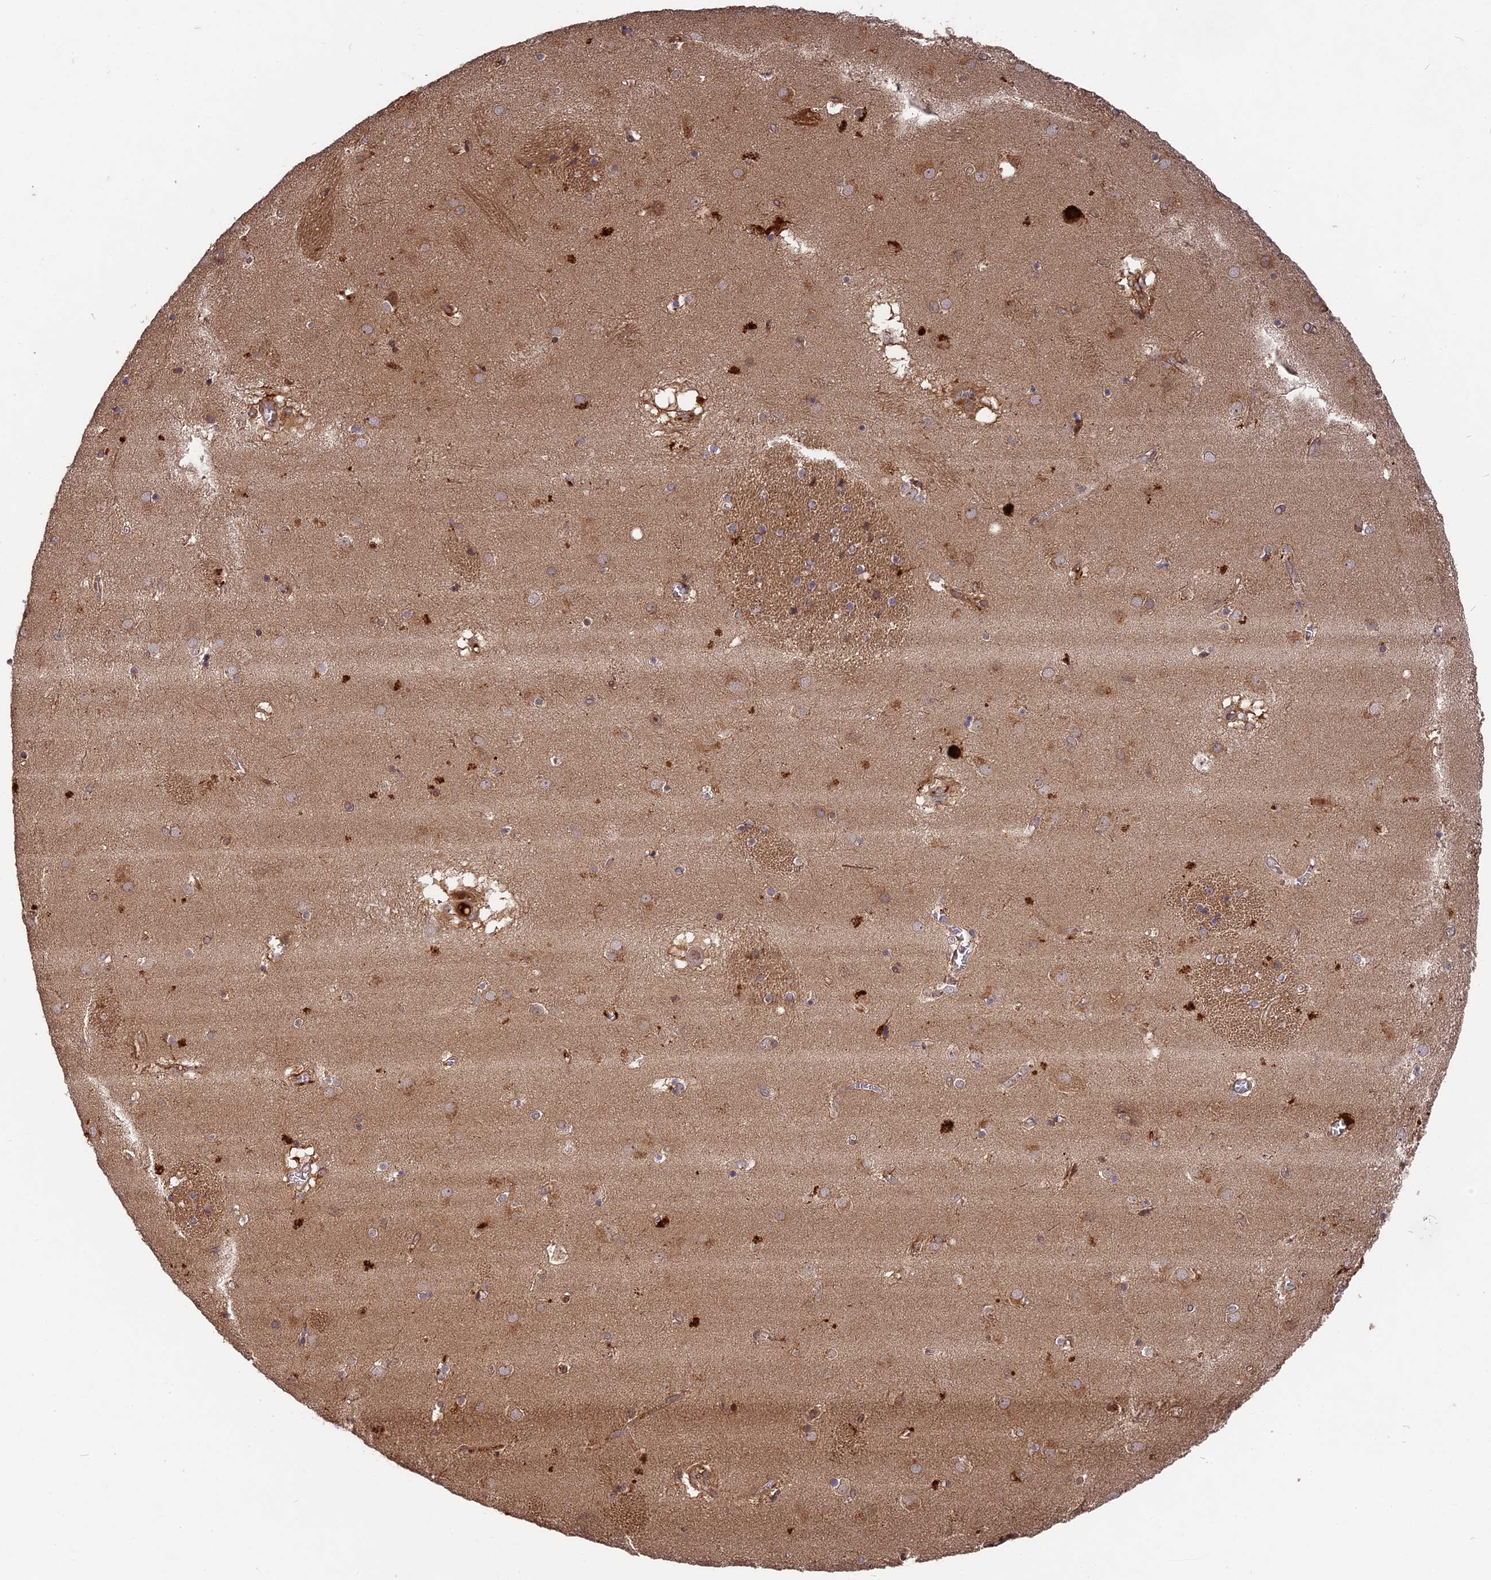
{"staining": {"intensity": "moderate", "quantity": "<25%", "location": "cytoplasmic/membranous"}, "tissue": "caudate", "cell_type": "Glial cells", "image_type": "normal", "snomed": [{"axis": "morphology", "description": "Normal tissue, NOS"}, {"axis": "topography", "description": "Lateral ventricle wall"}], "caption": "Immunohistochemical staining of normal caudate exhibits low levels of moderate cytoplasmic/membranous positivity in approximately <25% of glial cells.", "gene": "TMUB2", "patient": {"sex": "male", "age": 70}}